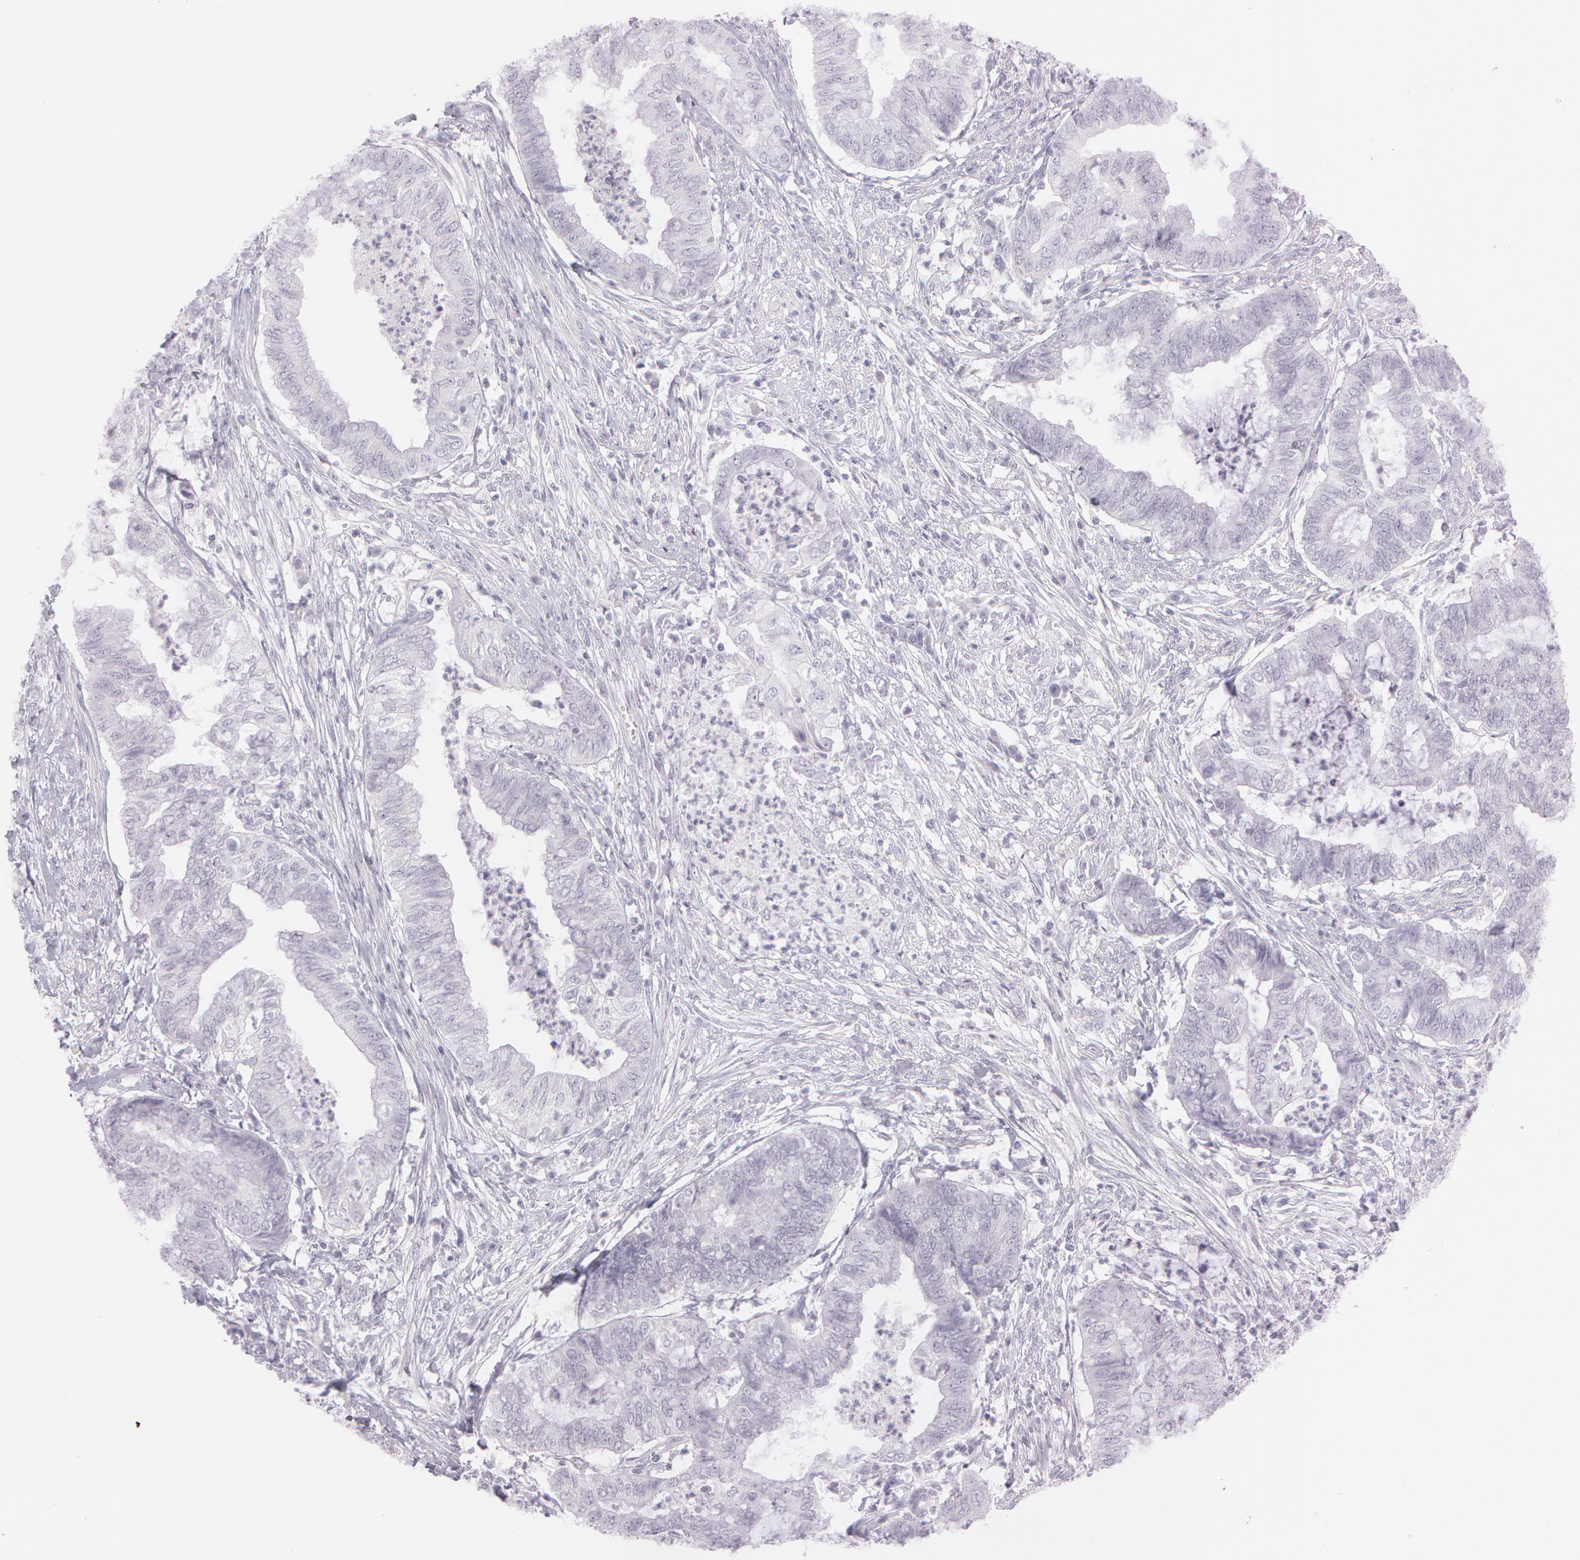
{"staining": {"intensity": "negative", "quantity": "none", "location": "none"}, "tissue": "endometrial cancer", "cell_type": "Tumor cells", "image_type": "cancer", "snomed": [{"axis": "morphology", "description": "Necrosis, NOS"}, {"axis": "morphology", "description": "Adenocarcinoma, NOS"}, {"axis": "topography", "description": "Endometrium"}], "caption": "Histopathology image shows no protein staining in tumor cells of endometrial cancer tissue. The staining was performed using DAB to visualize the protein expression in brown, while the nuclei were stained in blue with hematoxylin (Magnification: 20x).", "gene": "OTC", "patient": {"sex": "female", "age": 79}}